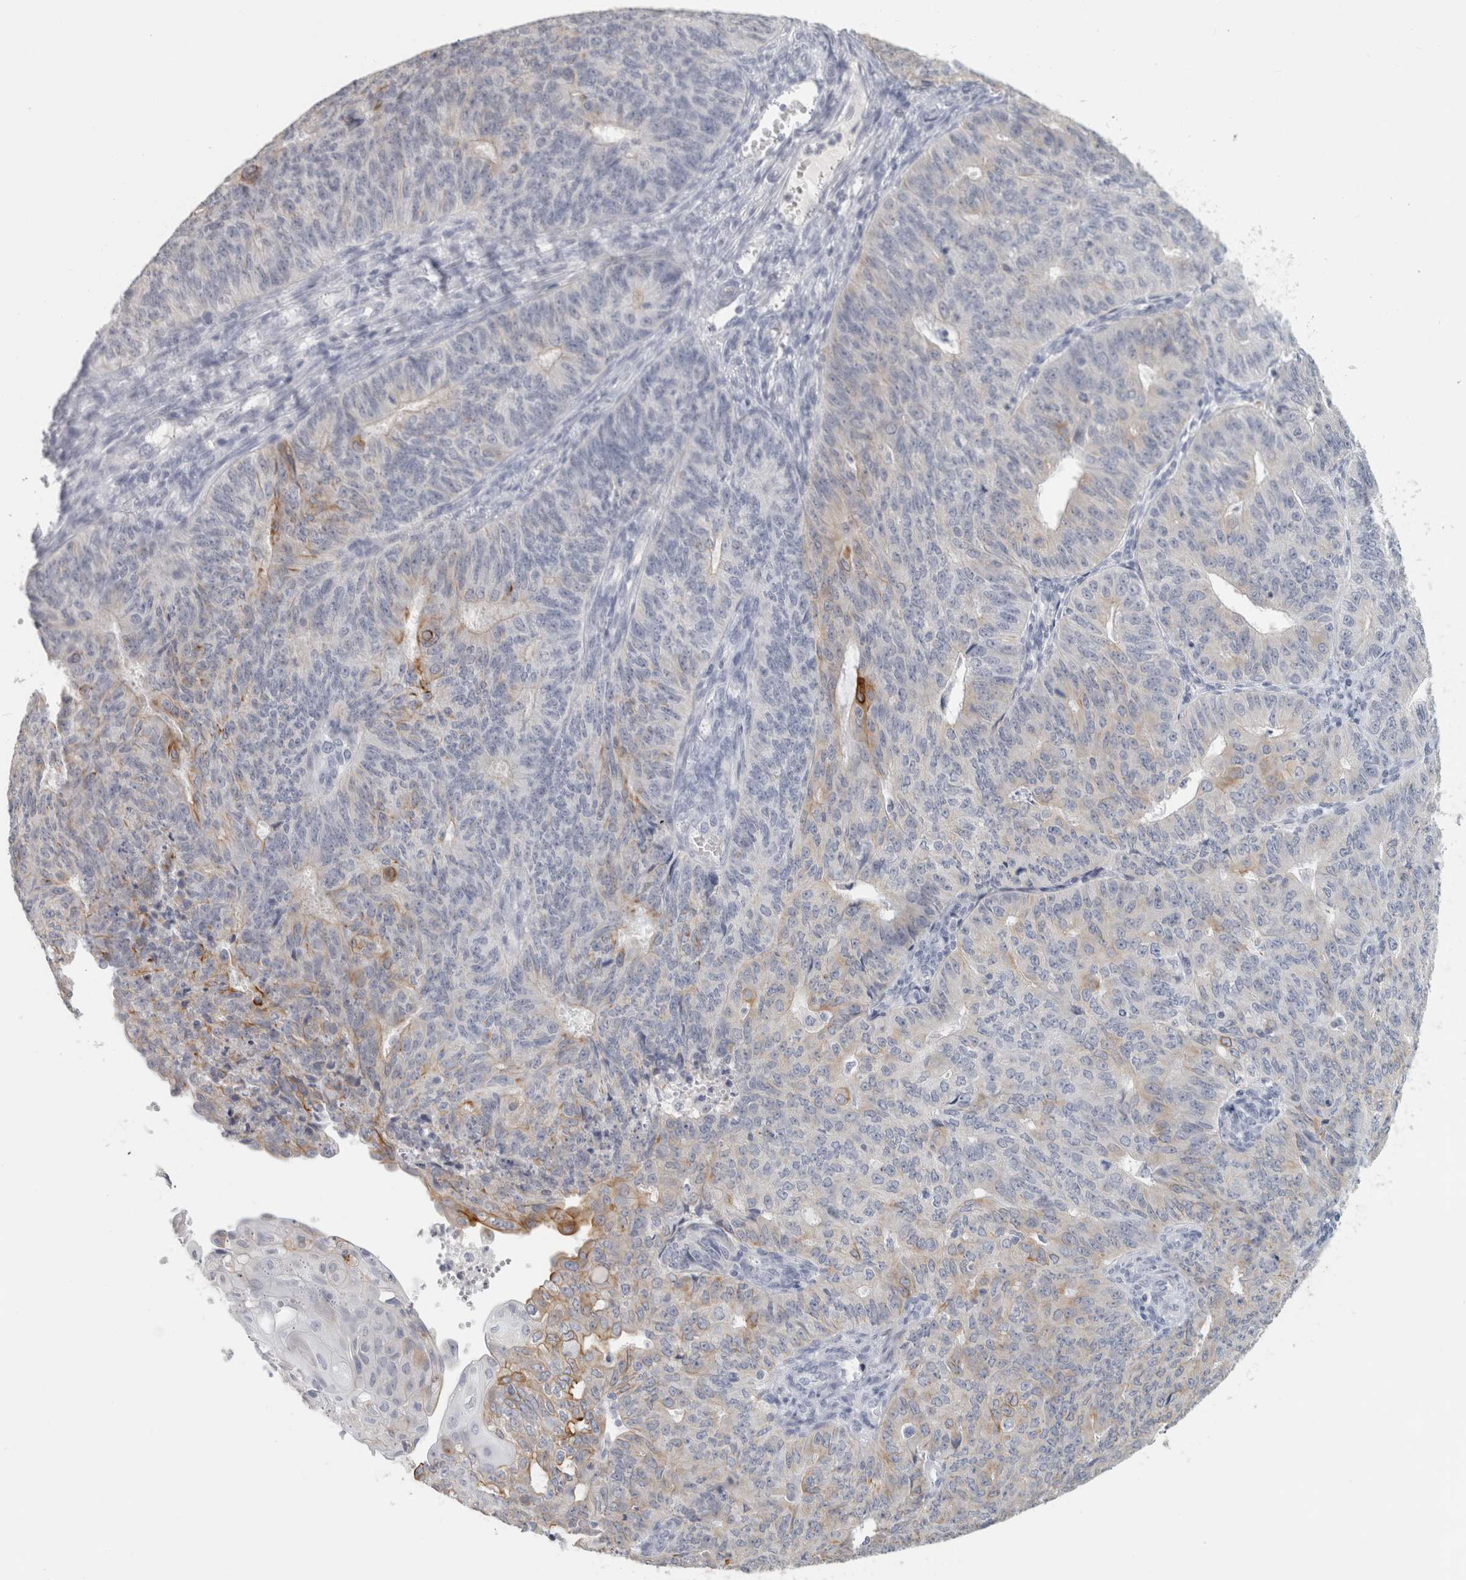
{"staining": {"intensity": "moderate", "quantity": "25%-75%", "location": "cytoplasmic/membranous"}, "tissue": "endometrial cancer", "cell_type": "Tumor cells", "image_type": "cancer", "snomed": [{"axis": "morphology", "description": "Adenocarcinoma, NOS"}, {"axis": "topography", "description": "Endometrium"}], "caption": "Immunohistochemical staining of adenocarcinoma (endometrial) exhibits moderate cytoplasmic/membranous protein expression in about 25%-75% of tumor cells.", "gene": "SLC28A3", "patient": {"sex": "female", "age": 32}}